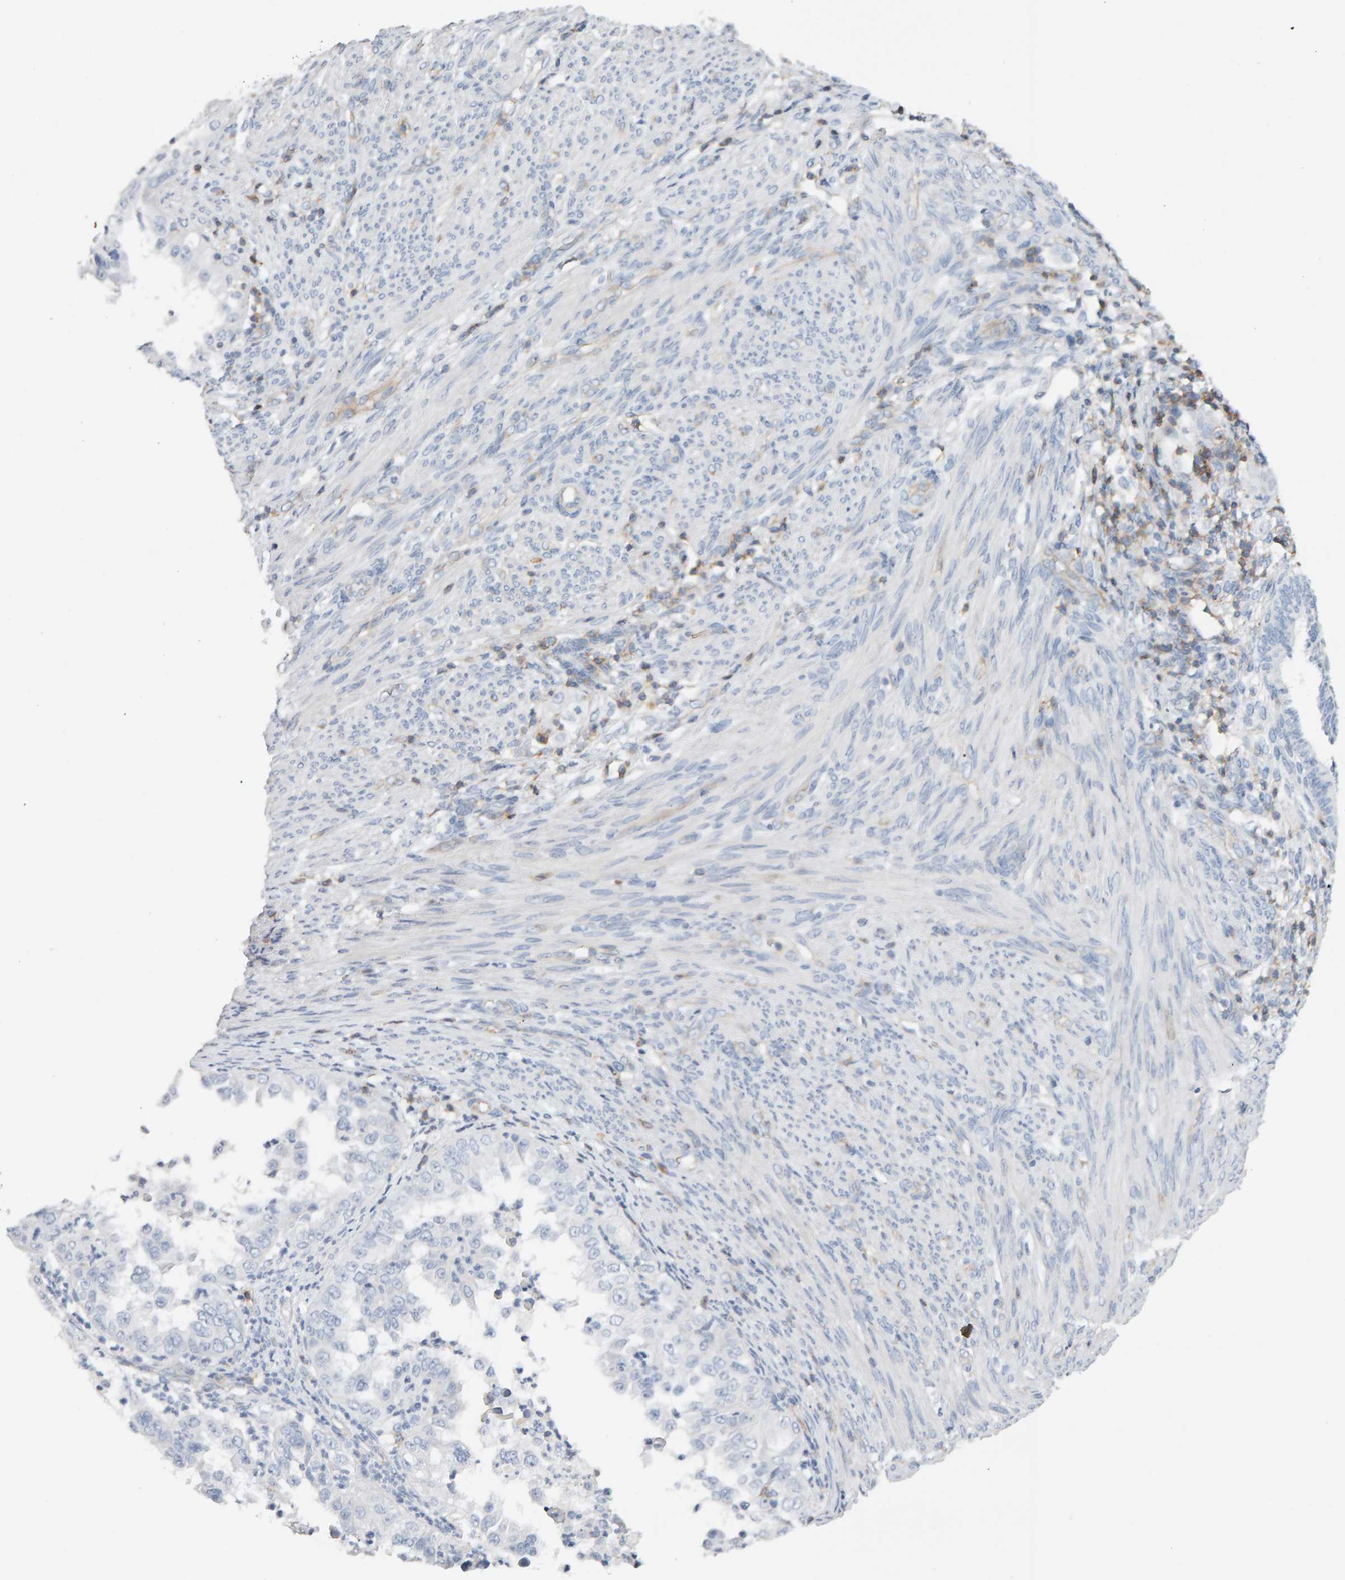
{"staining": {"intensity": "negative", "quantity": "none", "location": "none"}, "tissue": "endometrial cancer", "cell_type": "Tumor cells", "image_type": "cancer", "snomed": [{"axis": "morphology", "description": "Adenocarcinoma, NOS"}, {"axis": "topography", "description": "Endometrium"}], "caption": "IHC image of neoplastic tissue: endometrial cancer (adenocarcinoma) stained with DAB demonstrates no significant protein positivity in tumor cells. The staining was performed using DAB to visualize the protein expression in brown, while the nuclei were stained in blue with hematoxylin (Magnification: 20x).", "gene": "FYN", "patient": {"sex": "female", "age": 85}}